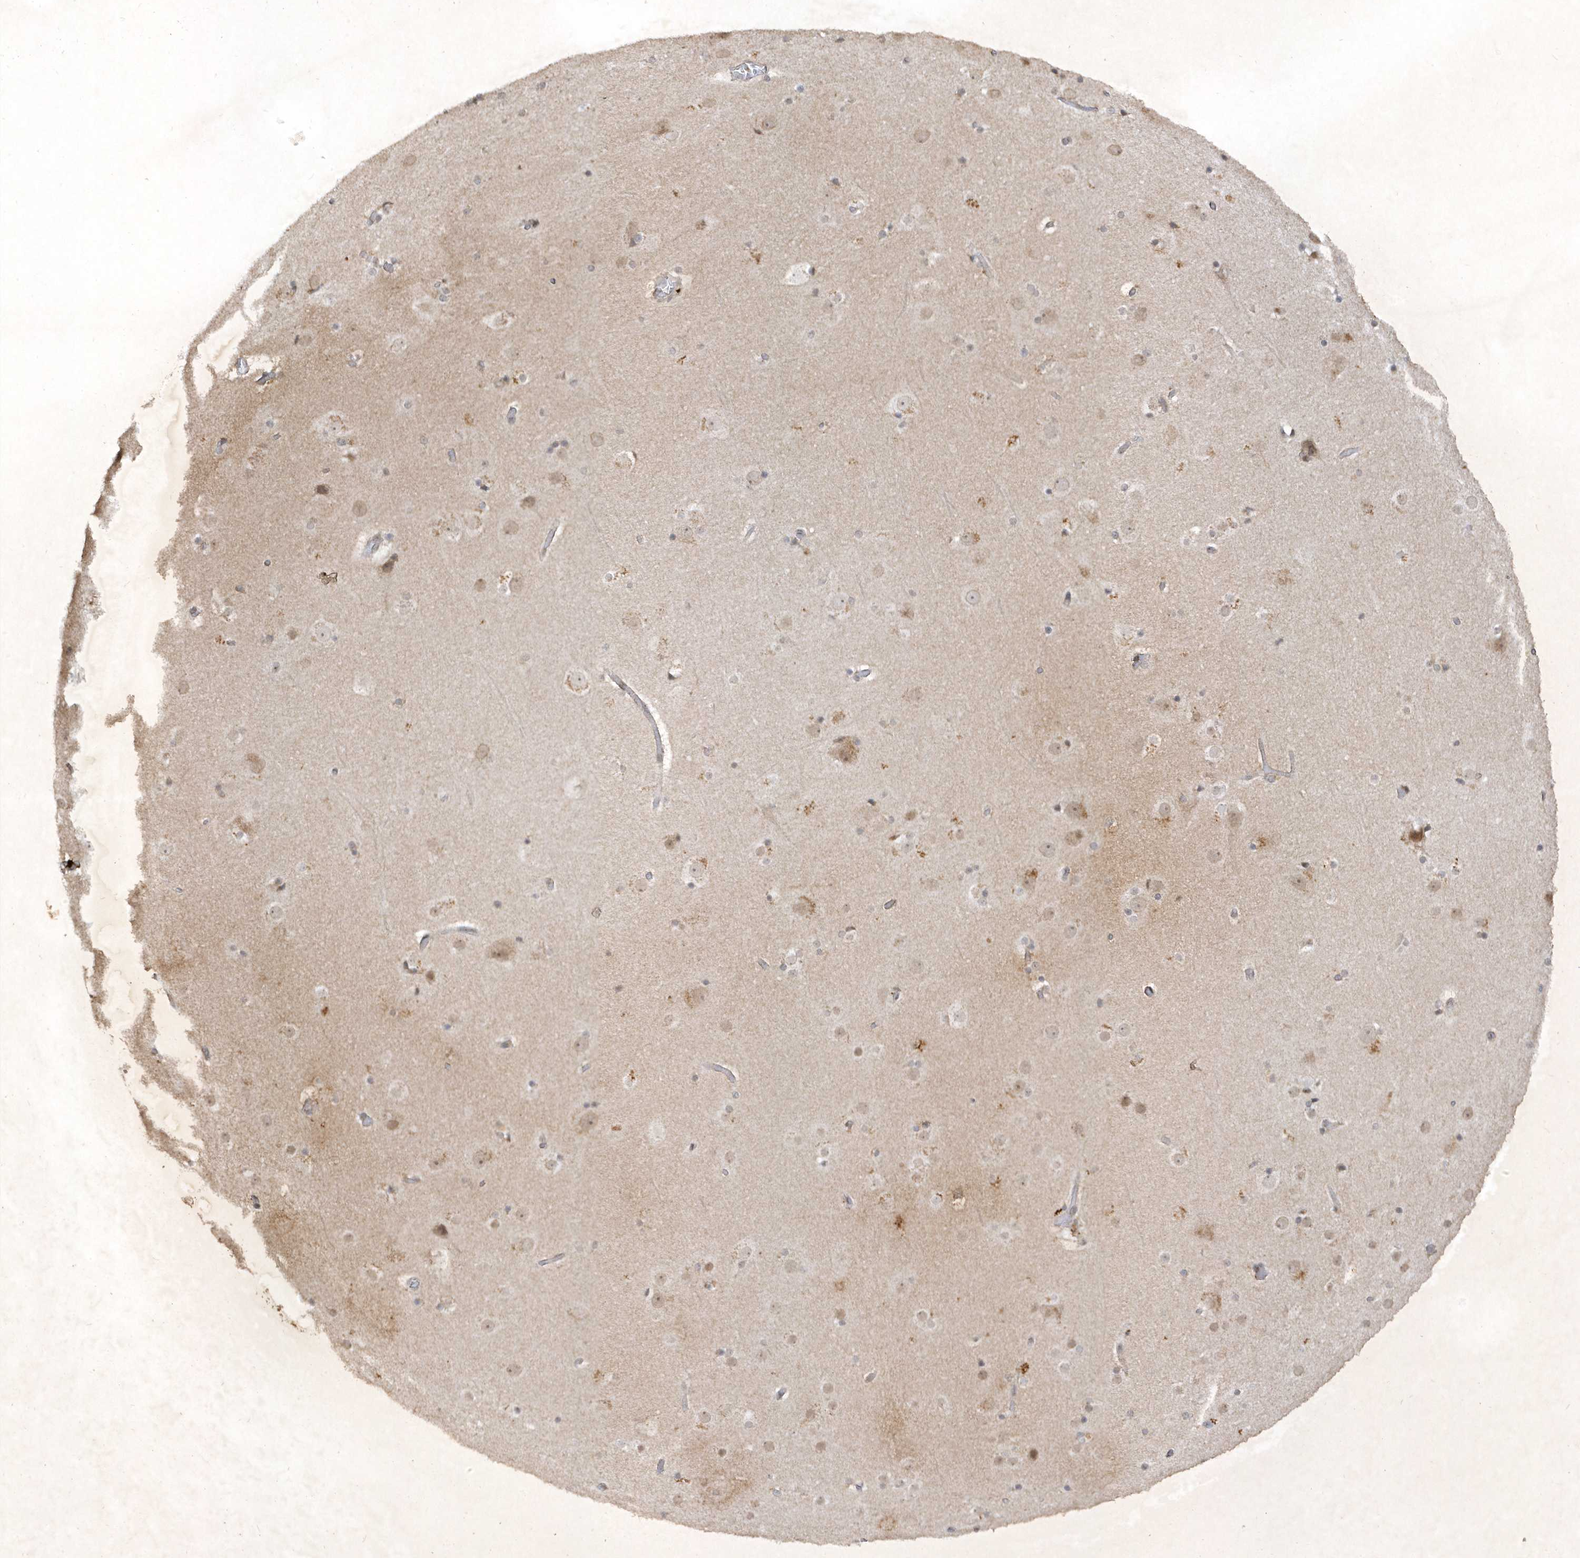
{"staining": {"intensity": "weak", "quantity": "25%-75%", "location": "nuclear"}, "tissue": "cerebral cortex", "cell_type": "Endothelial cells", "image_type": "normal", "snomed": [{"axis": "morphology", "description": "Normal tissue, NOS"}, {"axis": "topography", "description": "Cerebral cortex"}], "caption": "IHC image of unremarkable cerebral cortex: cerebral cortex stained using IHC reveals low levels of weak protein expression localized specifically in the nuclear of endothelial cells, appearing as a nuclear brown color.", "gene": "ZNF213", "patient": {"sex": "male", "age": 57}}